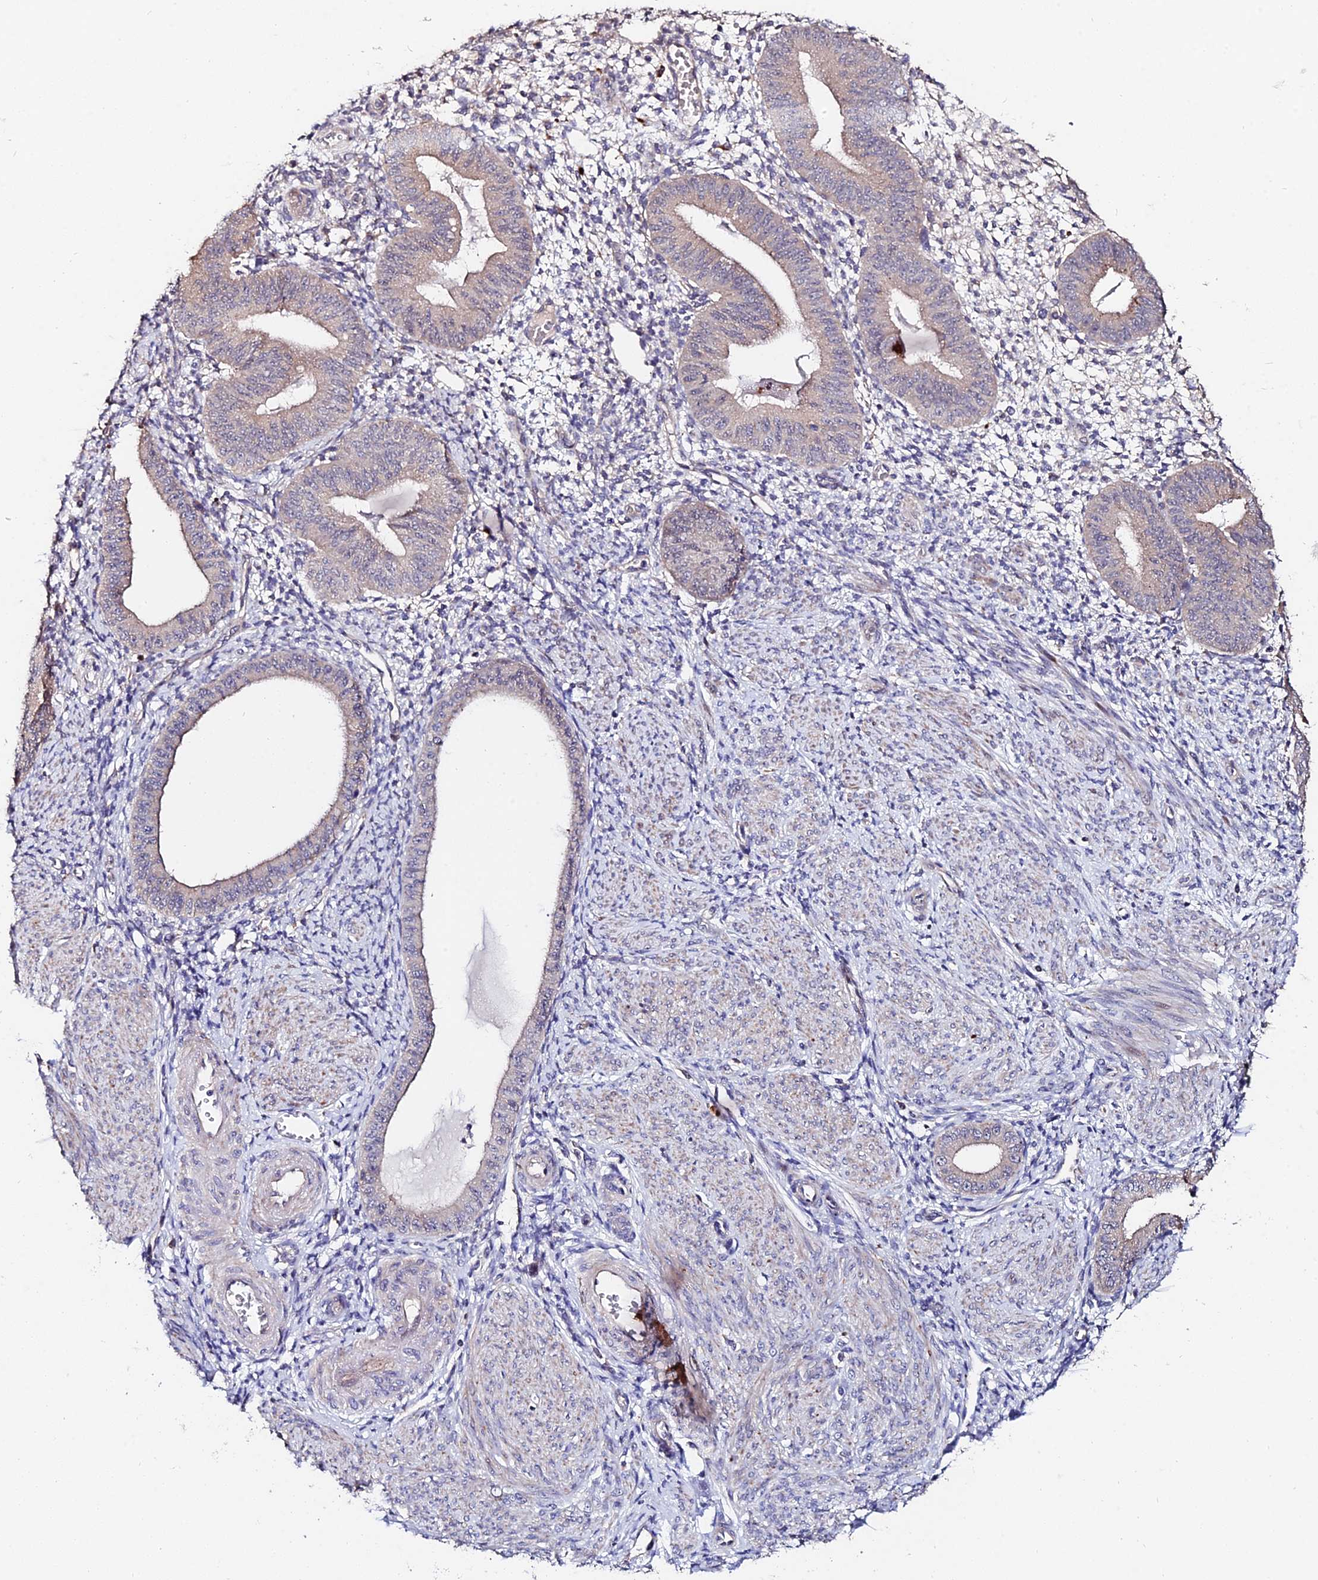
{"staining": {"intensity": "negative", "quantity": "none", "location": "none"}, "tissue": "endometrium", "cell_type": "Cells in endometrial stroma", "image_type": "normal", "snomed": [{"axis": "morphology", "description": "Normal tissue, NOS"}, {"axis": "topography", "description": "Endometrium"}], "caption": "This is an immunohistochemistry (IHC) image of benign human endometrium. There is no positivity in cells in endometrial stroma.", "gene": "ACTR5", "patient": {"sex": "female", "age": 49}}